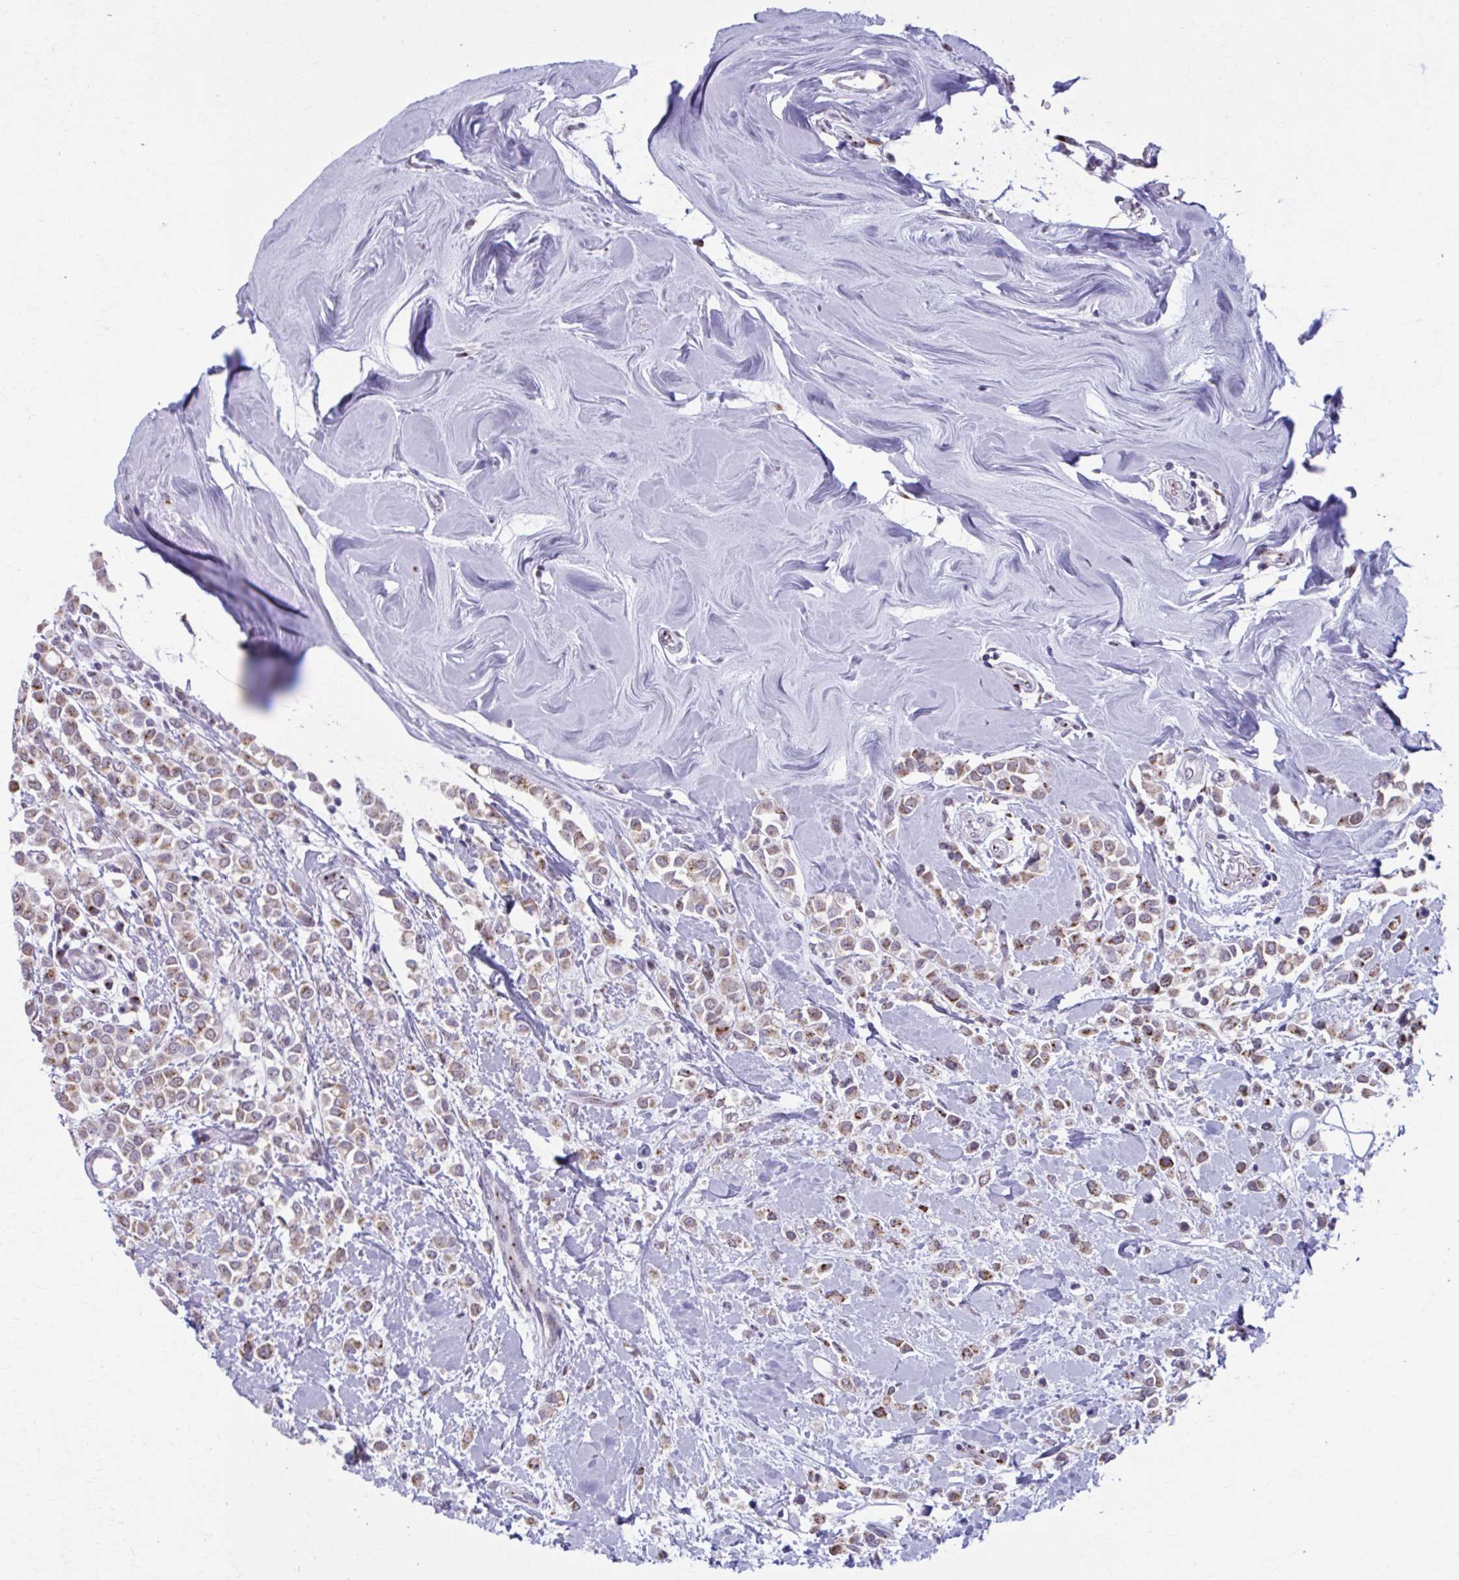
{"staining": {"intensity": "moderate", "quantity": ">75%", "location": "cytoplasmic/membranous"}, "tissue": "breast cancer", "cell_type": "Tumor cells", "image_type": "cancer", "snomed": [{"axis": "morphology", "description": "Lobular carcinoma"}, {"axis": "topography", "description": "Breast"}], "caption": "Protein staining of breast lobular carcinoma tissue reveals moderate cytoplasmic/membranous positivity in about >75% of tumor cells.", "gene": "ZNF682", "patient": {"sex": "female", "age": 68}}